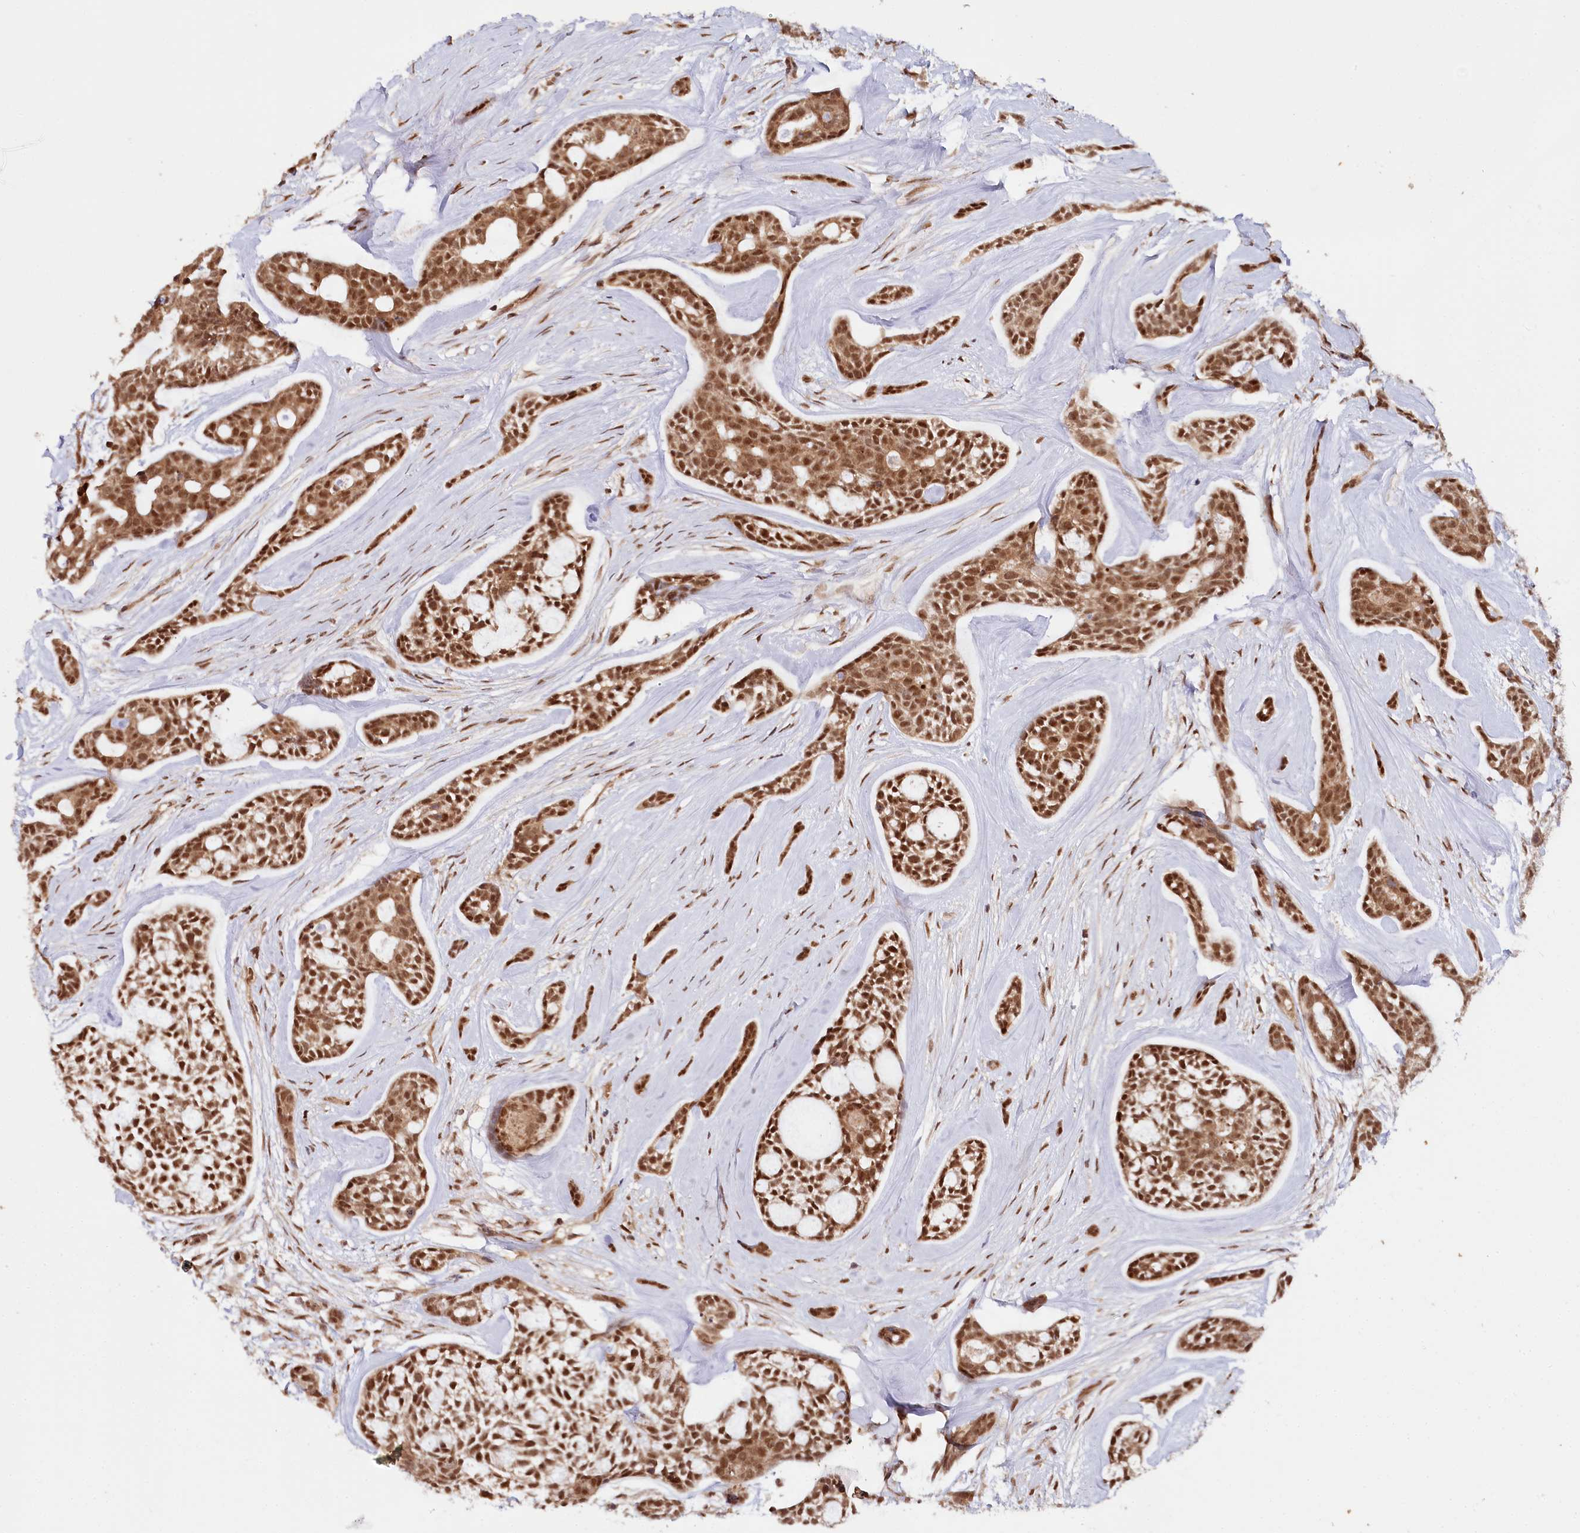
{"staining": {"intensity": "strong", "quantity": ">75%", "location": "cytoplasmic/membranous,nuclear"}, "tissue": "head and neck cancer", "cell_type": "Tumor cells", "image_type": "cancer", "snomed": [{"axis": "morphology", "description": "Adenocarcinoma, NOS"}, {"axis": "topography", "description": "Subcutis"}, {"axis": "topography", "description": "Head-Neck"}], "caption": "Tumor cells reveal high levels of strong cytoplasmic/membranous and nuclear staining in about >75% of cells in adenocarcinoma (head and neck). (DAB (3,3'-diaminobenzidine) = brown stain, brightfield microscopy at high magnification).", "gene": "CCDC65", "patient": {"sex": "female", "age": 73}}